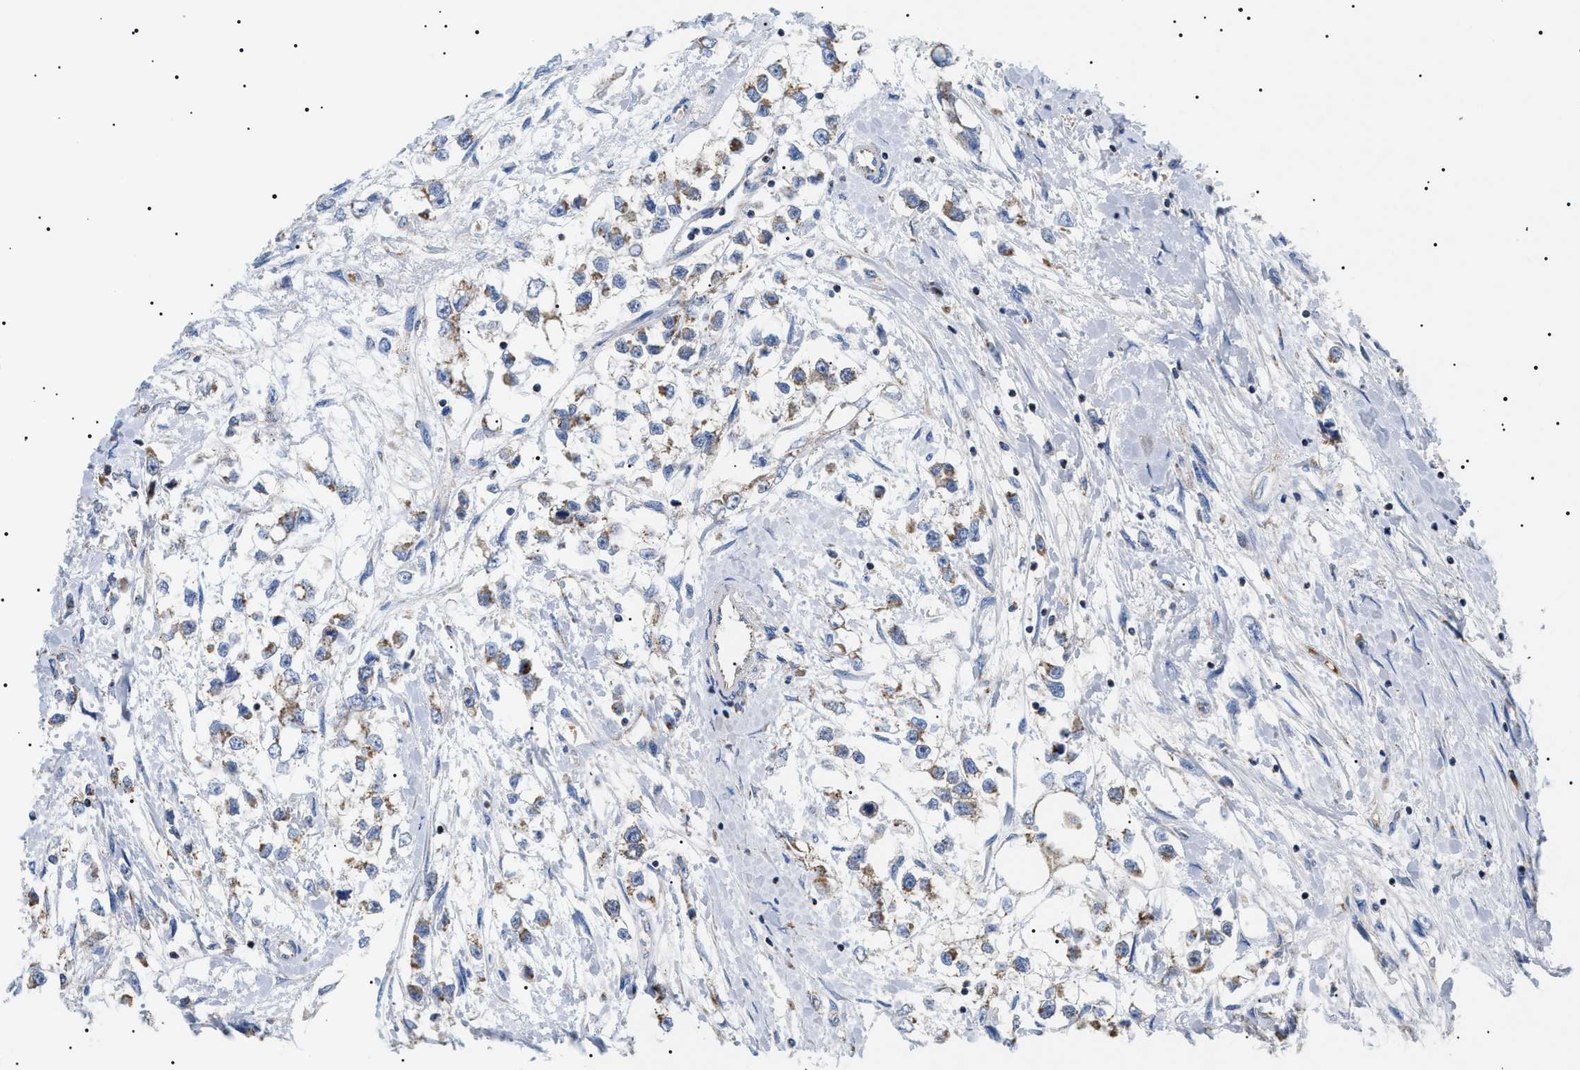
{"staining": {"intensity": "weak", "quantity": "25%-75%", "location": "cytoplasmic/membranous"}, "tissue": "testis cancer", "cell_type": "Tumor cells", "image_type": "cancer", "snomed": [{"axis": "morphology", "description": "Seminoma, NOS"}, {"axis": "morphology", "description": "Carcinoma, Embryonal, NOS"}, {"axis": "topography", "description": "Testis"}], "caption": "An image of testis cancer stained for a protein displays weak cytoplasmic/membranous brown staining in tumor cells.", "gene": "OXSM", "patient": {"sex": "male", "age": 51}}